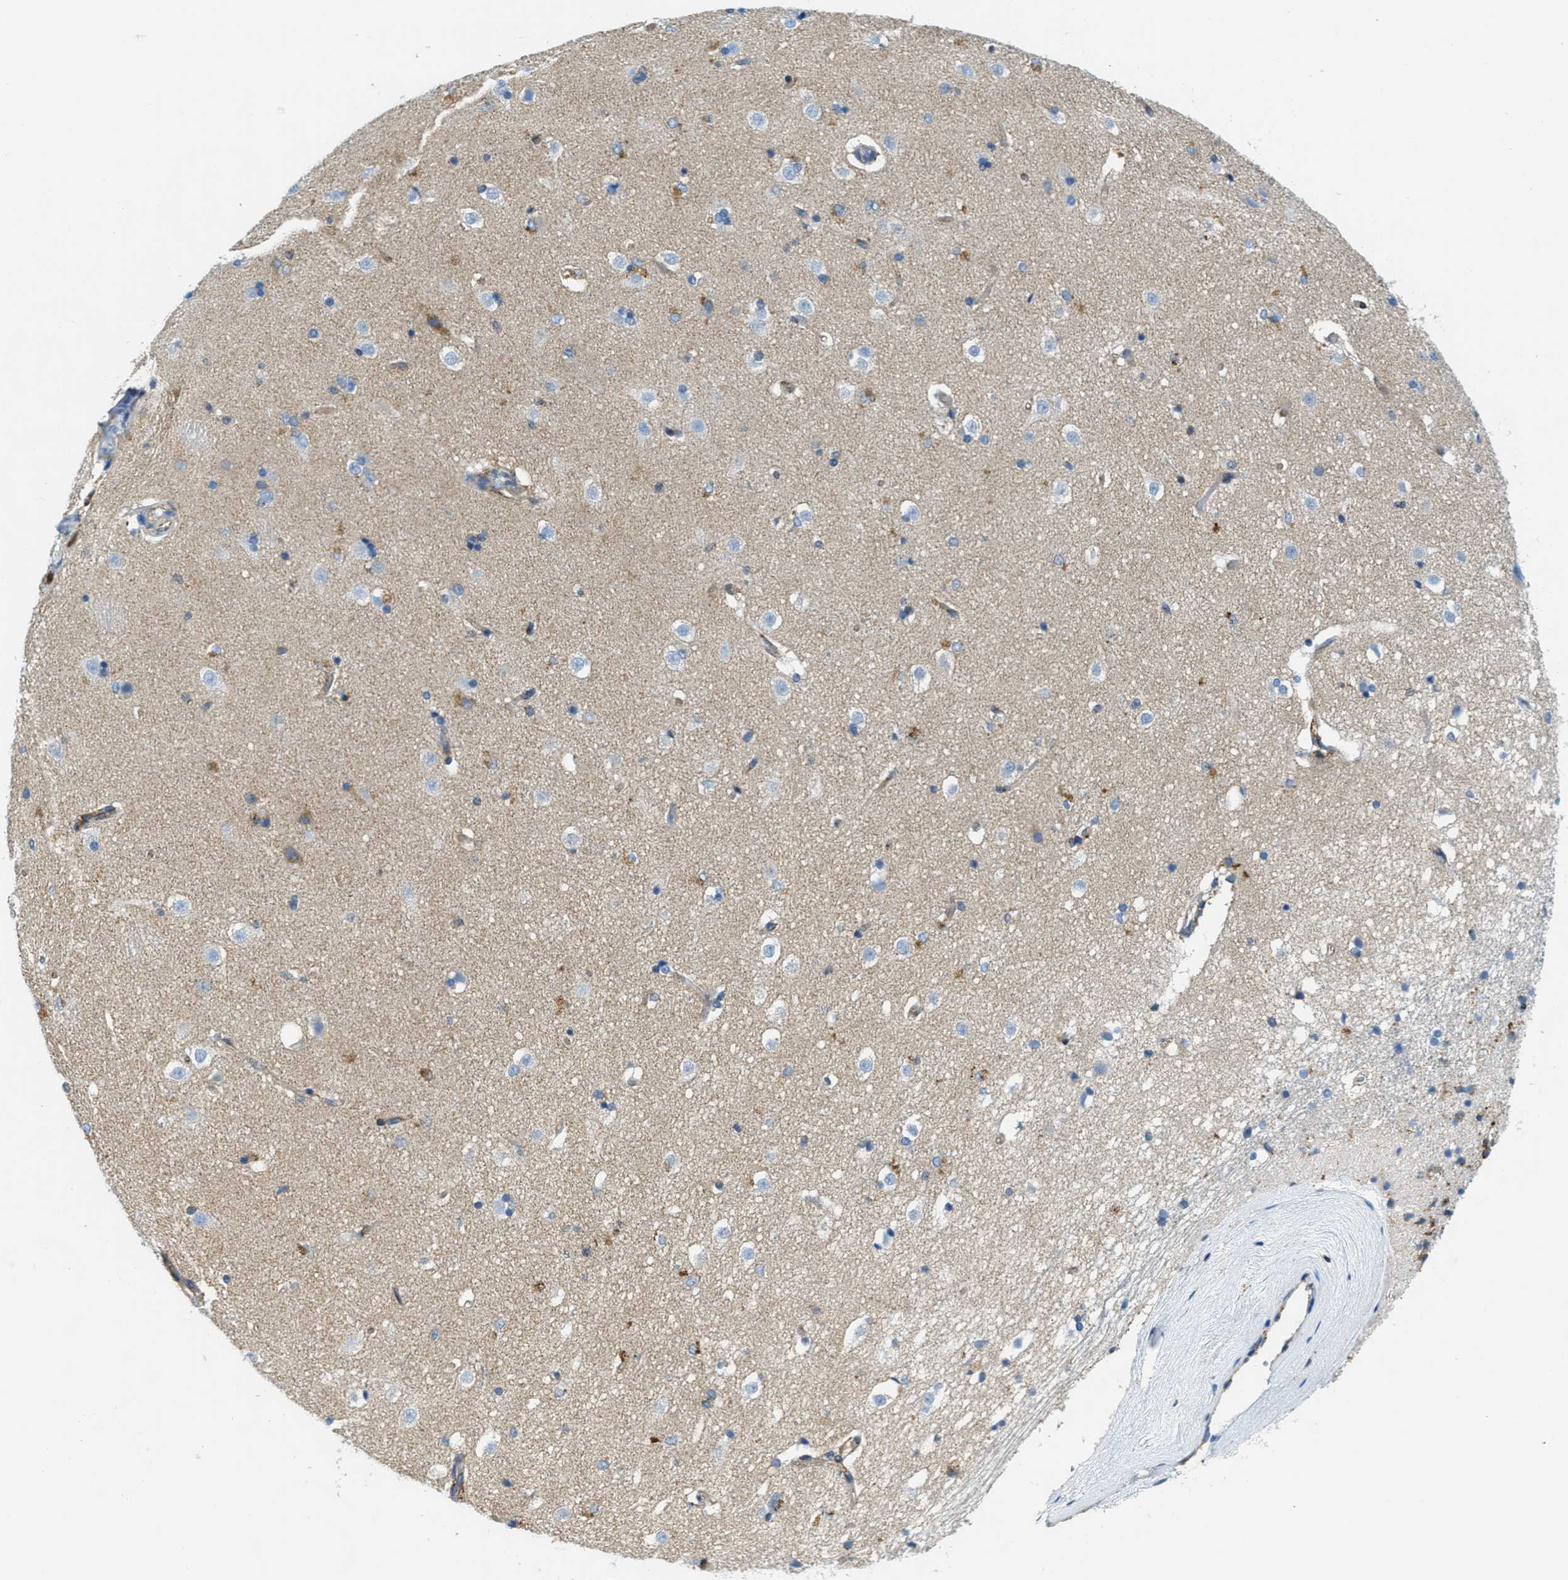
{"staining": {"intensity": "negative", "quantity": "none", "location": "none"}, "tissue": "caudate", "cell_type": "Glial cells", "image_type": "normal", "snomed": [{"axis": "morphology", "description": "Normal tissue, NOS"}, {"axis": "topography", "description": "Lateral ventricle wall"}], "caption": "IHC of unremarkable human caudate shows no positivity in glial cells.", "gene": "AP2B1", "patient": {"sex": "female", "age": 19}}